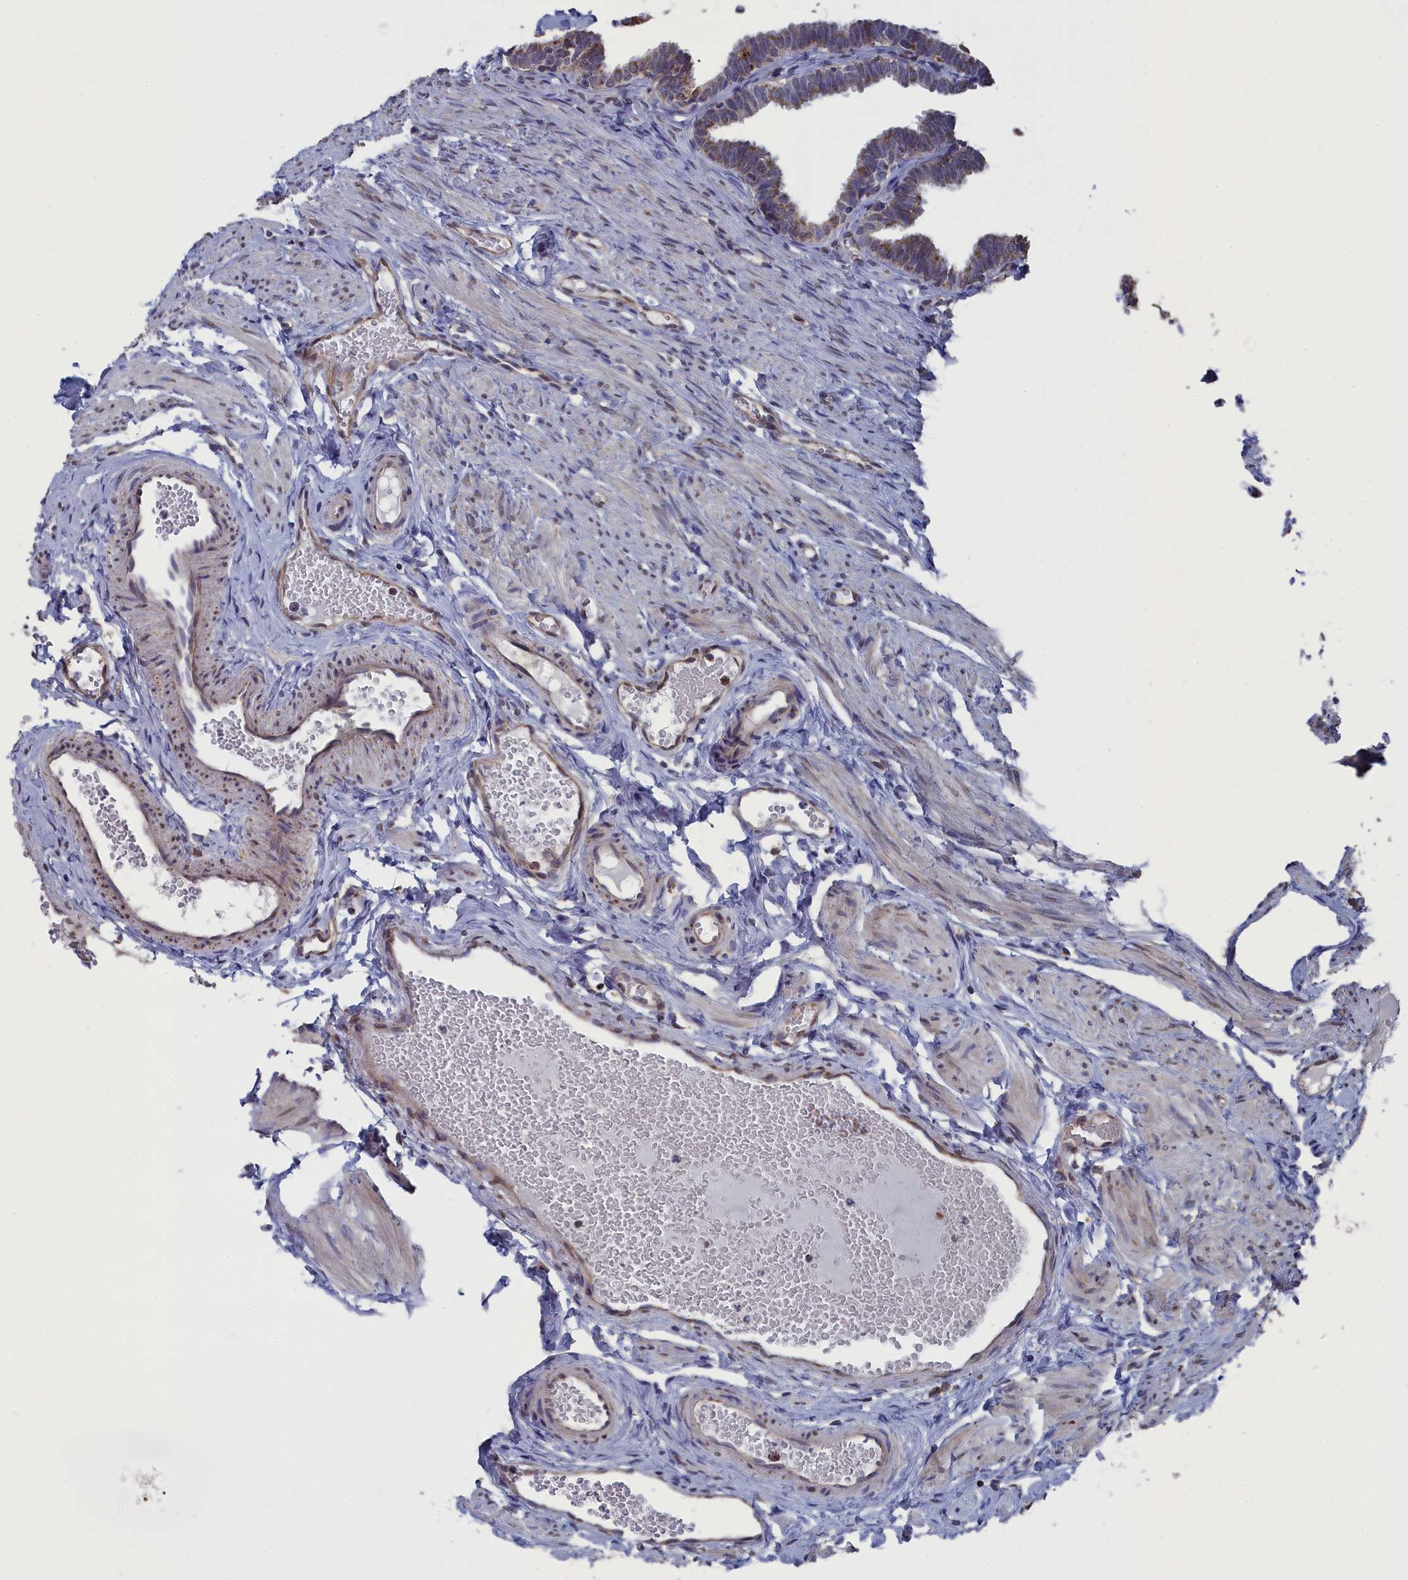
{"staining": {"intensity": "moderate", "quantity": ">75%", "location": "cytoplasmic/membranous"}, "tissue": "fallopian tube", "cell_type": "Glandular cells", "image_type": "normal", "snomed": [{"axis": "morphology", "description": "Normal tissue, NOS"}, {"axis": "topography", "description": "Fallopian tube"}, {"axis": "topography", "description": "Ovary"}], "caption": "Immunohistochemical staining of normal human fallopian tube shows >75% levels of moderate cytoplasmic/membranous protein positivity in approximately >75% of glandular cells.", "gene": "SMG9", "patient": {"sex": "female", "age": 23}}